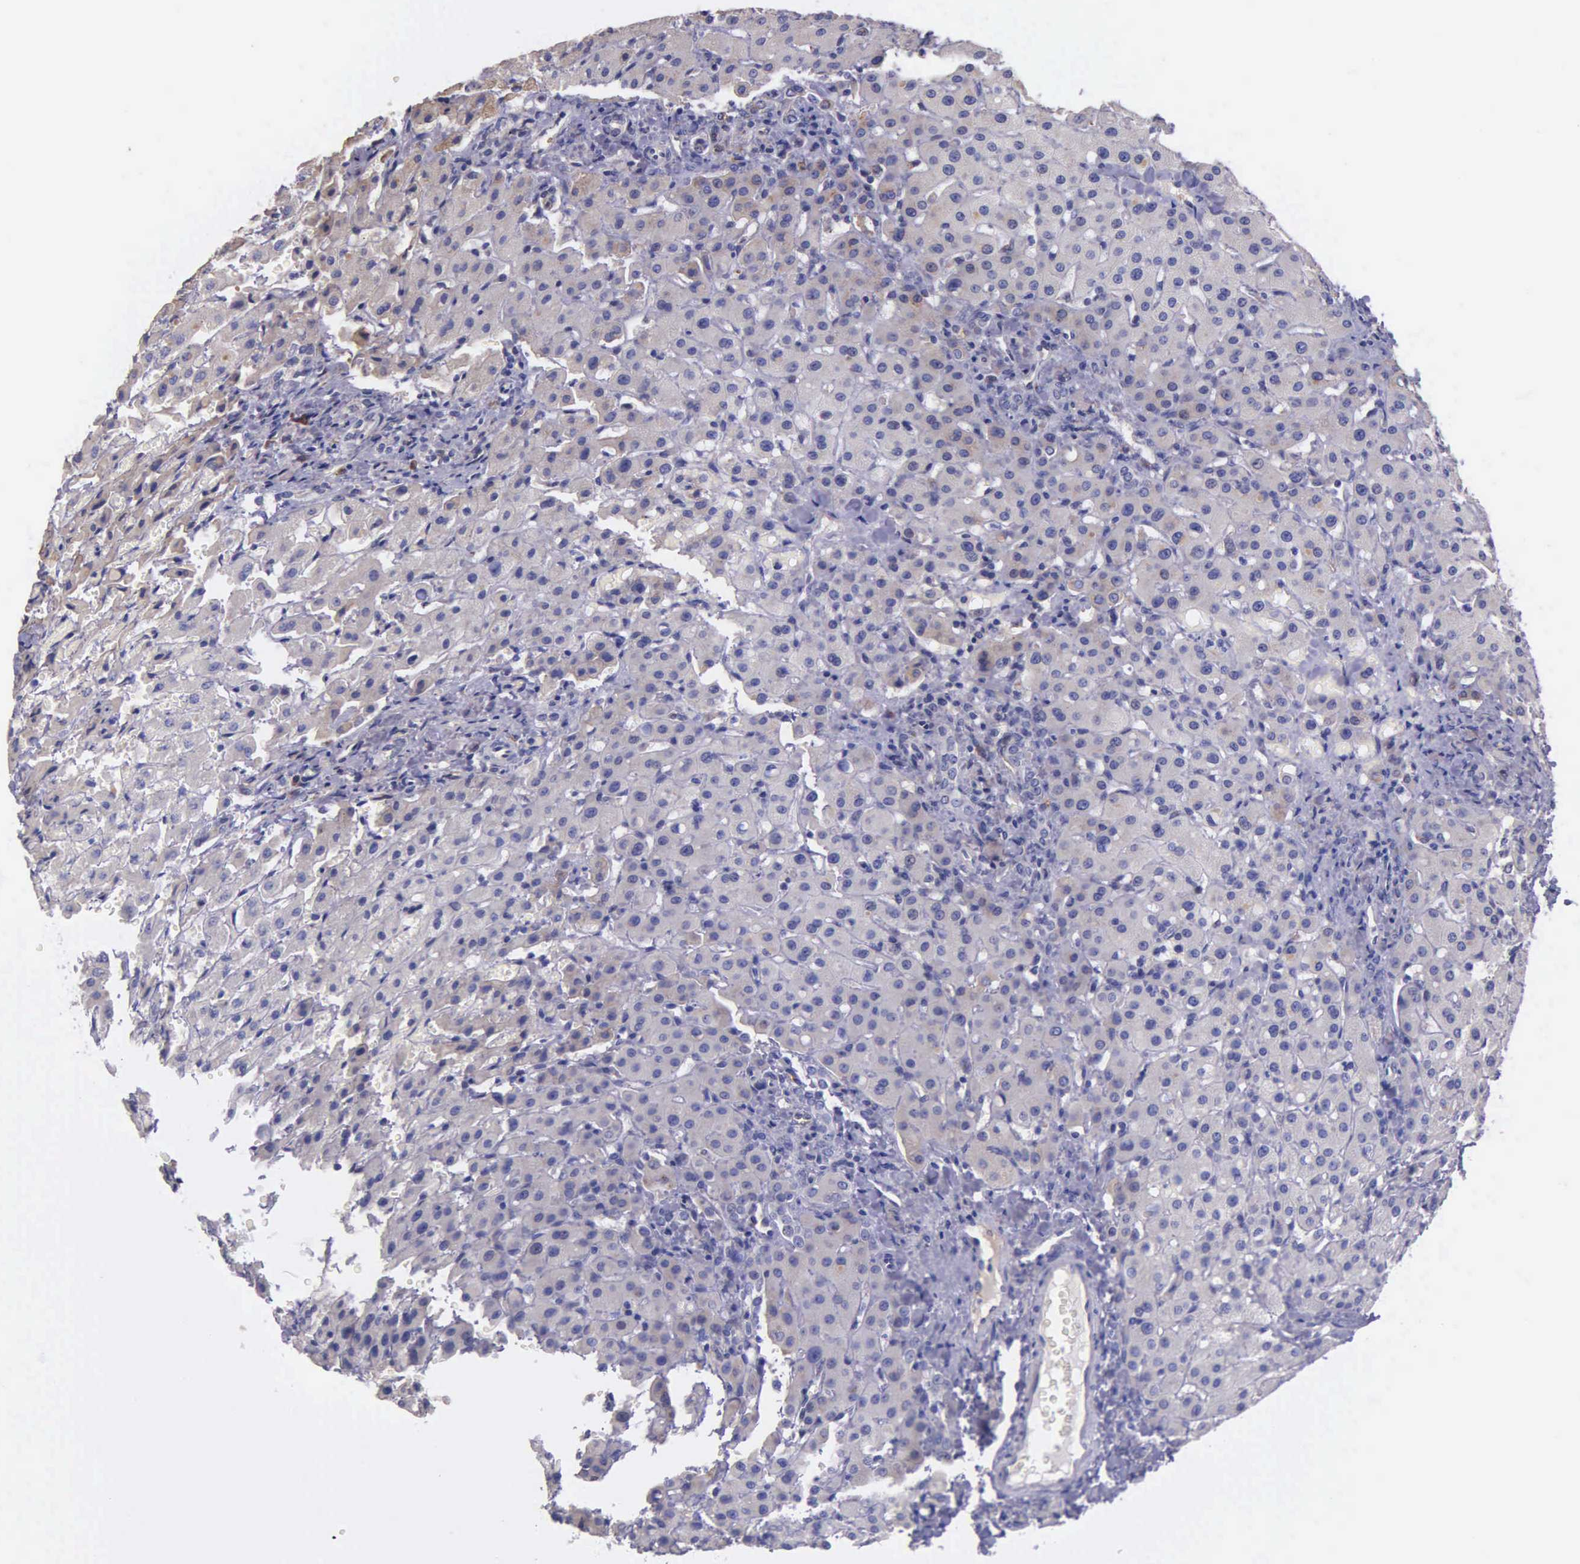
{"staining": {"intensity": "negative", "quantity": "none", "location": "none"}, "tissue": "liver", "cell_type": "Cholangiocytes", "image_type": "normal", "snomed": [{"axis": "morphology", "description": "Normal tissue, NOS"}, {"axis": "topography", "description": "Liver"}], "caption": "This photomicrograph is of normal liver stained with immunohistochemistry (IHC) to label a protein in brown with the nuclei are counter-stained blue. There is no expression in cholangiocytes. (DAB (3,3'-diaminobenzidine) IHC with hematoxylin counter stain).", "gene": "ZC3H12B", "patient": {"sex": "female", "age": 27}}